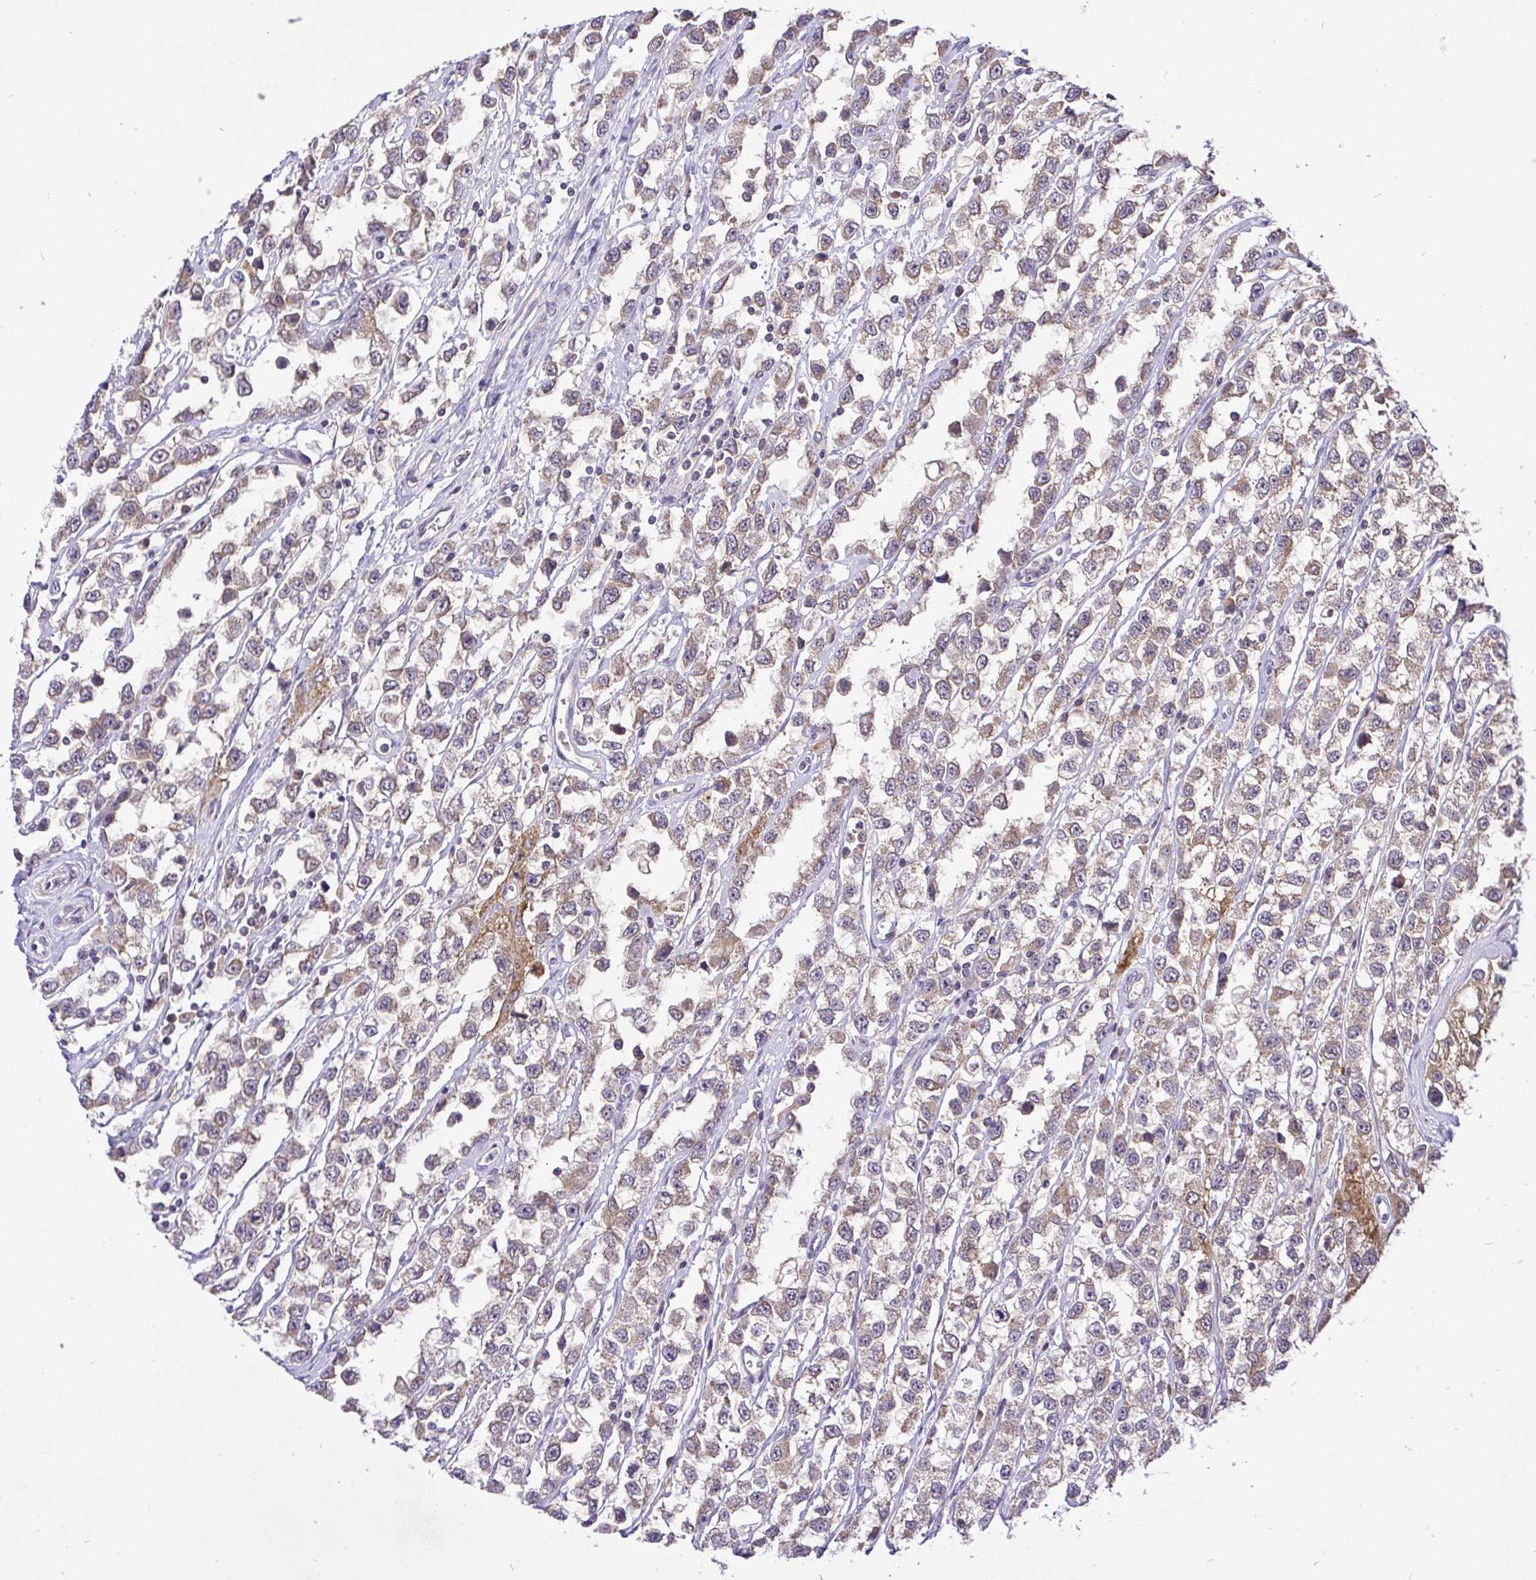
{"staining": {"intensity": "weak", "quantity": "25%-75%", "location": "cytoplasmic/membranous"}, "tissue": "testis cancer", "cell_type": "Tumor cells", "image_type": "cancer", "snomed": [{"axis": "morphology", "description": "Seminoma, NOS"}, {"axis": "topography", "description": "Testis"}], "caption": "Tumor cells reveal weak cytoplasmic/membranous positivity in approximately 25%-75% of cells in testis cancer (seminoma). The protein is stained brown, and the nuclei are stained in blue (DAB (3,3'-diaminobenzidine) IHC with brightfield microscopy, high magnification).", "gene": "UBE2M", "patient": {"sex": "male", "age": 34}}